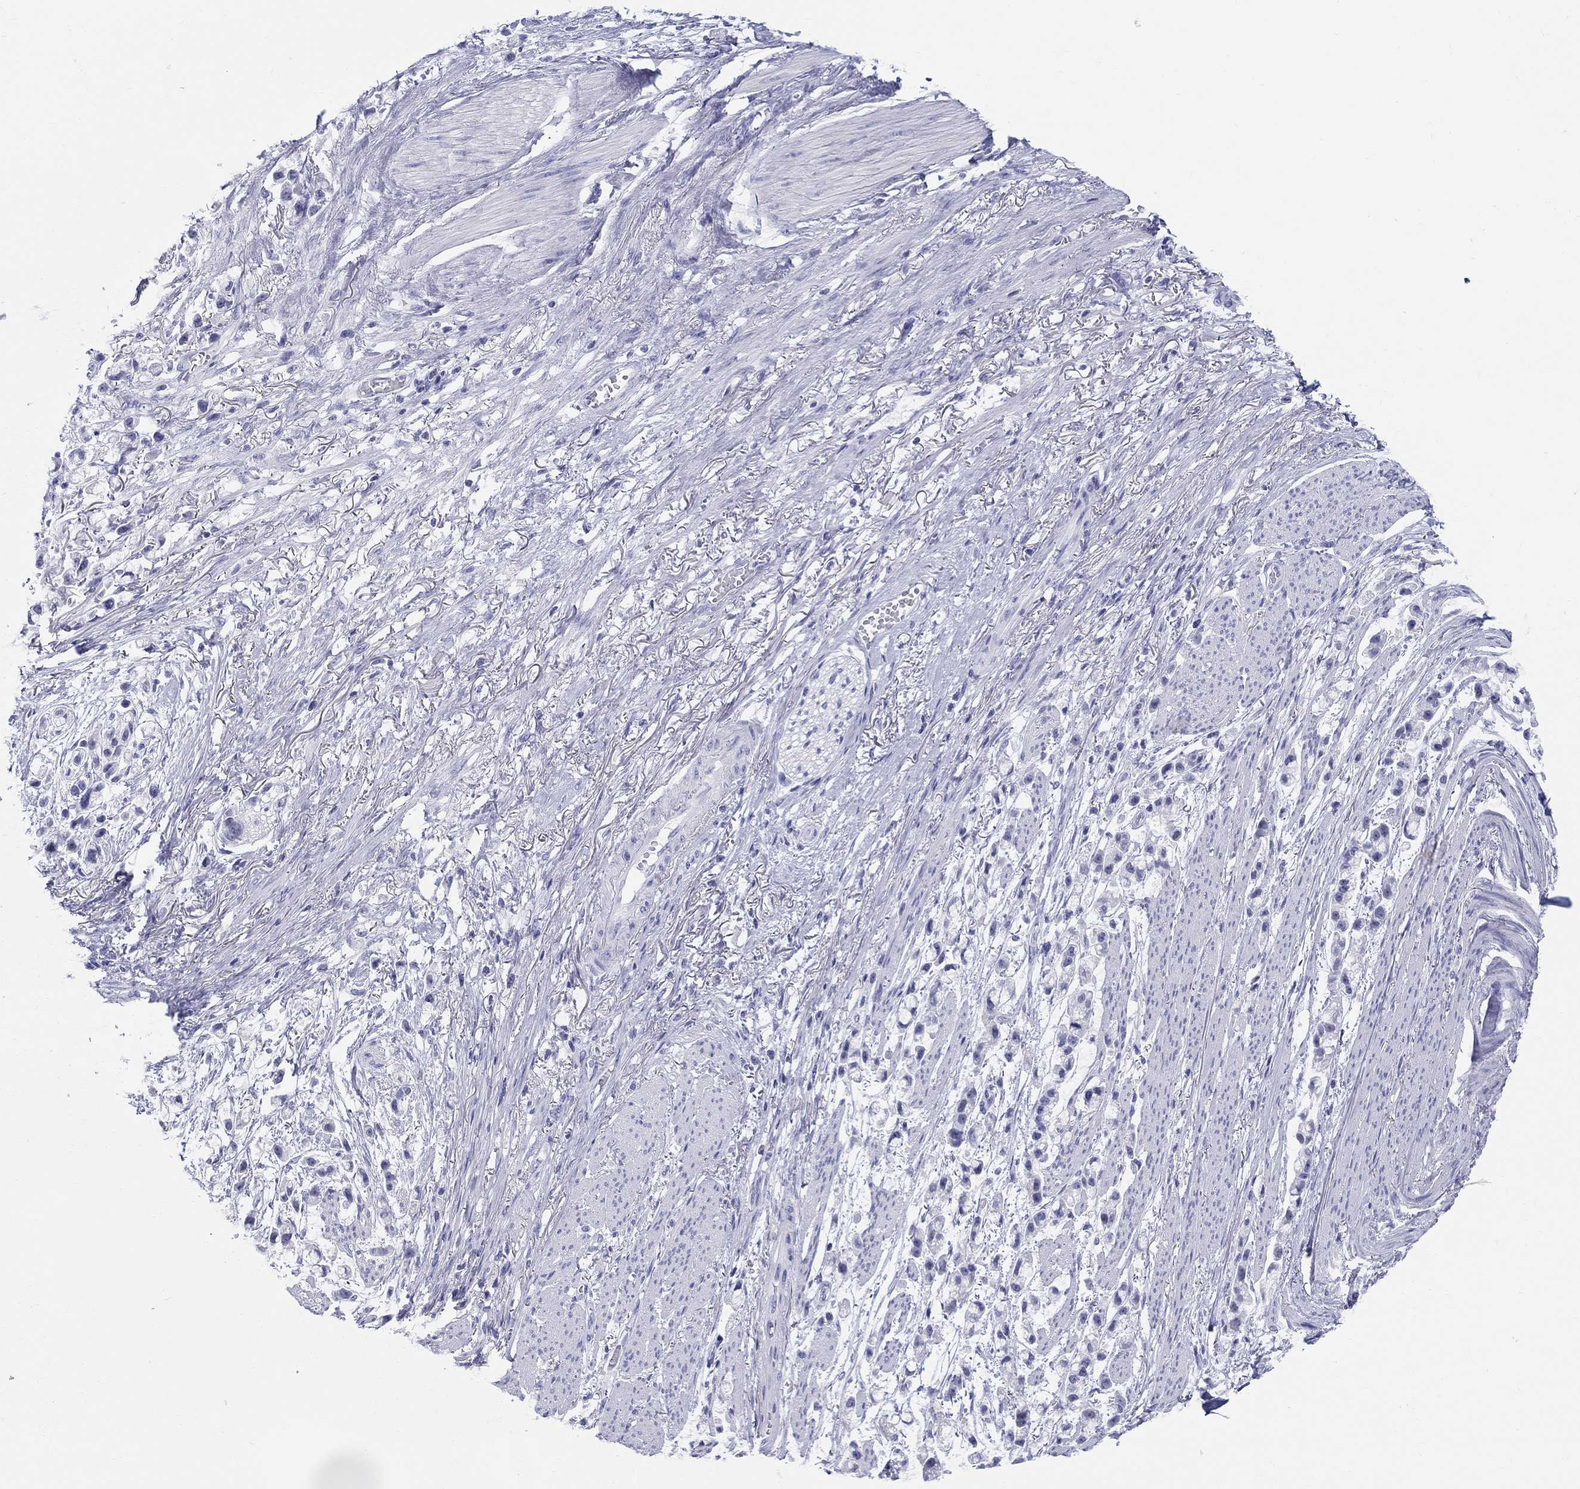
{"staining": {"intensity": "negative", "quantity": "none", "location": "none"}, "tissue": "stomach cancer", "cell_type": "Tumor cells", "image_type": "cancer", "snomed": [{"axis": "morphology", "description": "Adenocarcinoma, NOS"}, {"axis": "topography", "description": "Stomach"}], "caption": "Immunohistochemistry (IHC) histopathology image of neoplastic tissue: human stomach cancer (adenocarcinoma) stained with DAB shows no significant protein positivity in tumor cells.", "gene": "LAMP5", "patient": {"sex": "female", "age": 81}}